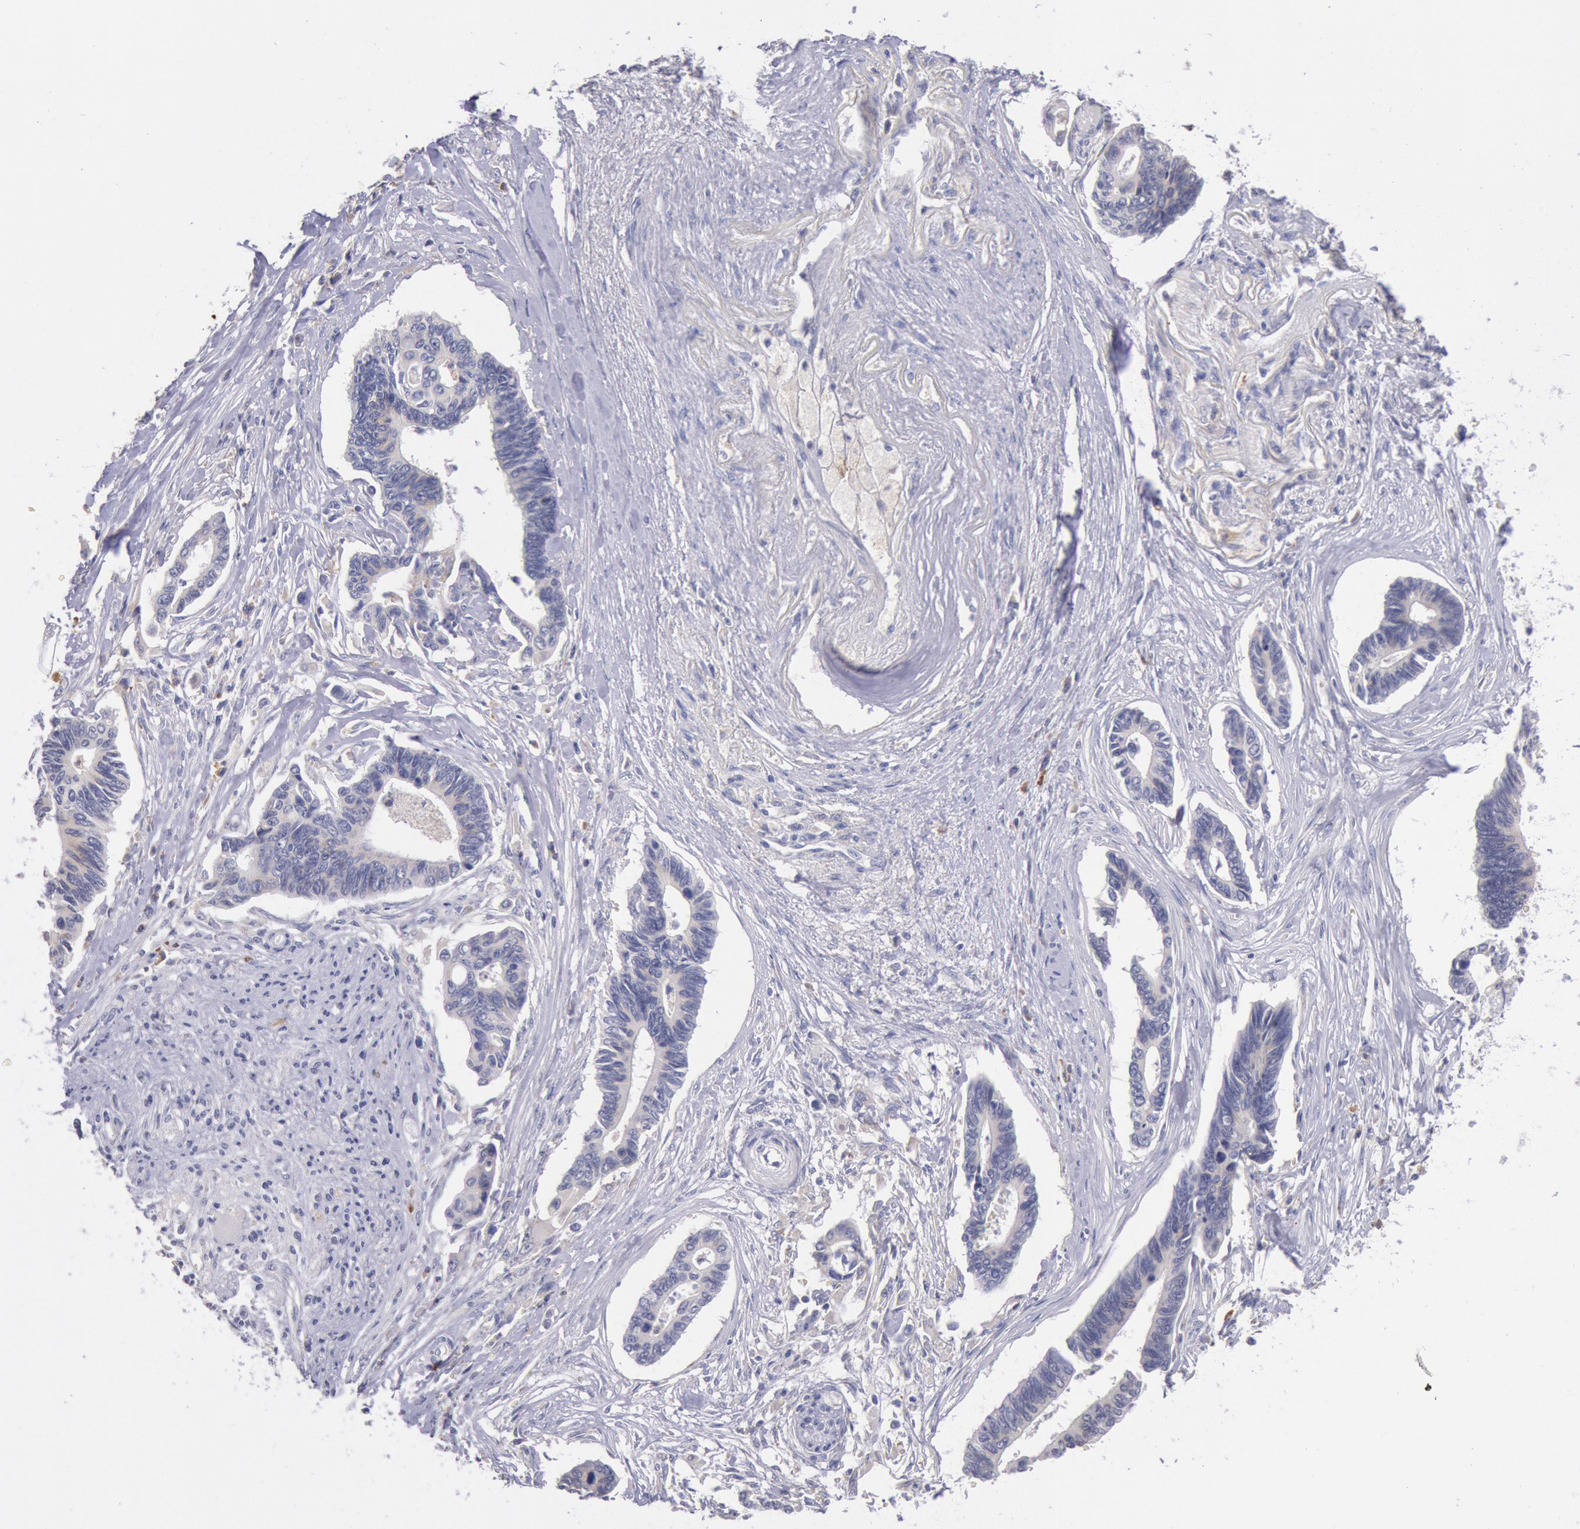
{"staining": {"intensity": "negative", "quantity": "none", "location": "none"}, "tissue": "pancreatic cancer", "cell_type": "Tumor cells", "image_type": "cancer", "snomed": [{"axis": "morphology", "description": "Adenocarcinoma, NOS"}, {"axis": "topography", "description": "Pancreas"}], "caption": "Immunohistochemistry histopathology image of pancreatic cancer stained for a protein (brown), which demonstrates no staining in tumor cells.", "gene": "GAL3ST1", "patient": {"sex": "female", "age": 70}}